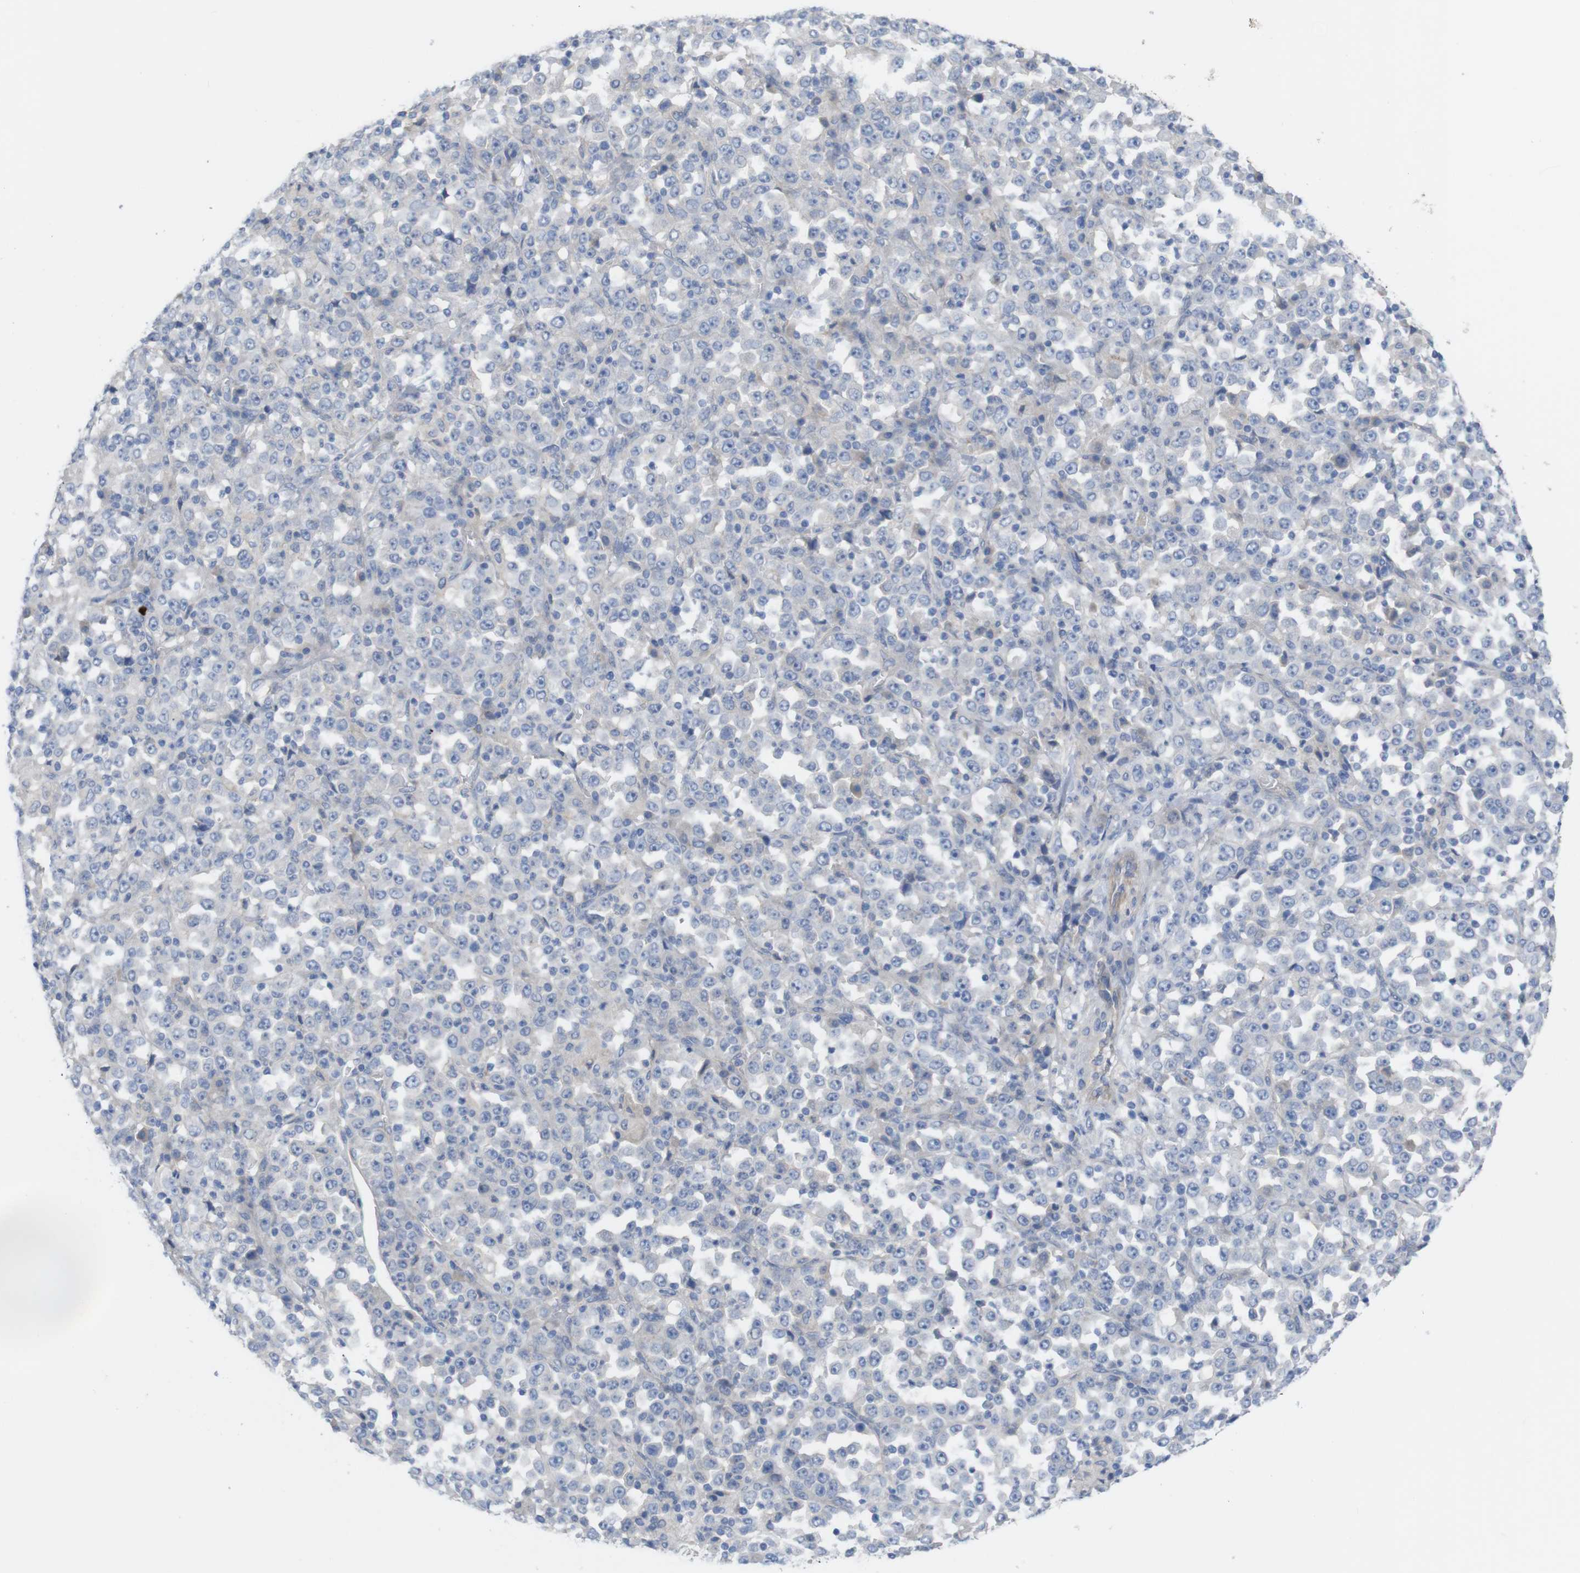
{"staining": {"intensity": "negative", "quantity": "none", "location": "none"}, "tissue": "stomach cancer", "cell_type": "Tumor cells", "image_type": "cancer", "snomed": [{"axis": "morphology", "description": "Normal tissue, NOS"}, {"axis": "morphology", "description": "Adenocarcinoma, NOS"}, {"axis": "topography", "description": "Stomach, upper"}, {"axis": "topography", "description": "Stomach"}], "caption": "Stomach cancer (adenocarcinoma) stained for a protein using immunohistochemistry (IHC) demonstrates no staining tumor cells.", "gene": "KIDINS220", "patient": {"sex": "male", "age": 59}}